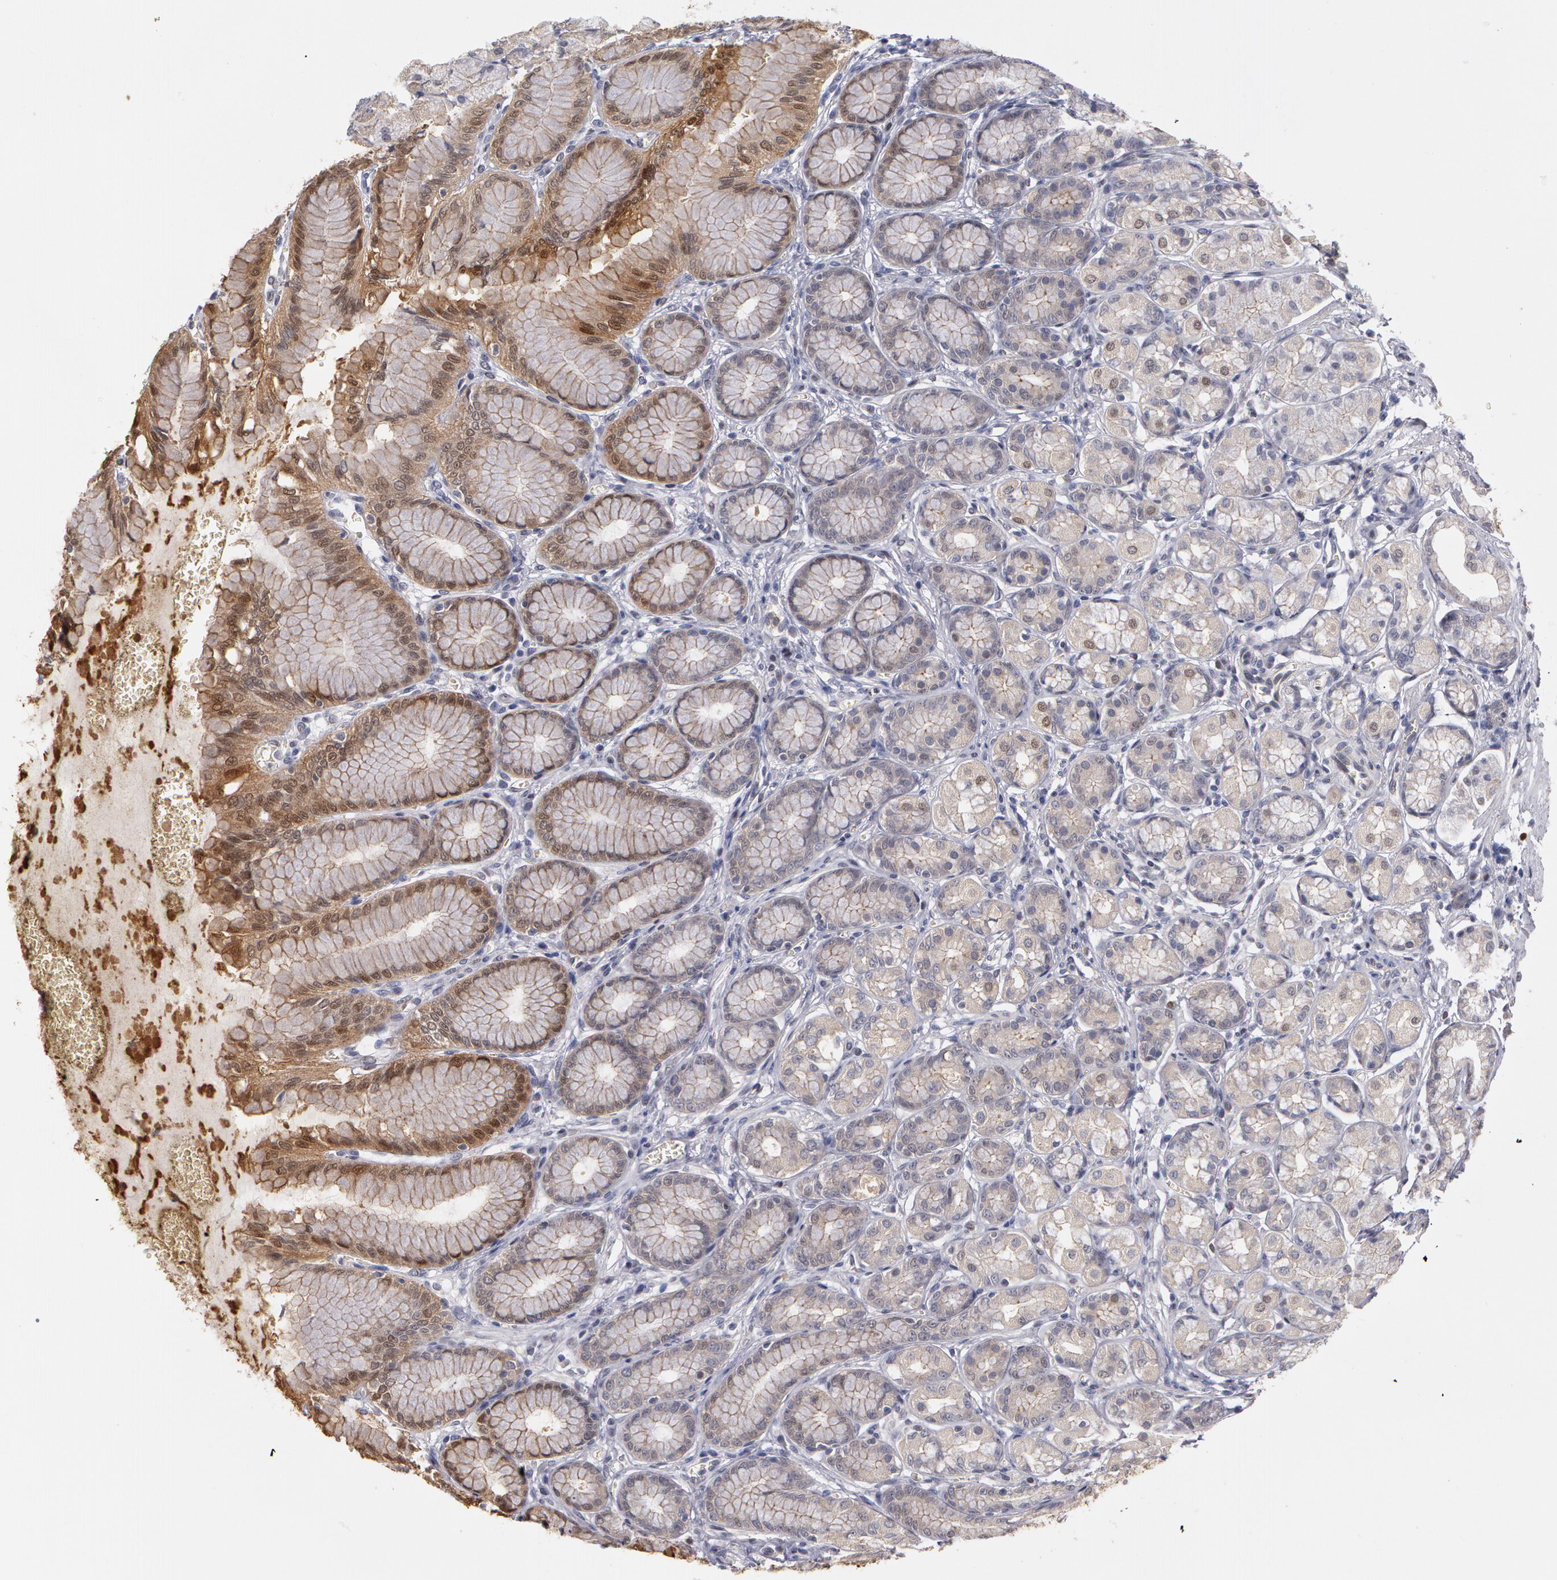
{"staining": {"intensity": "moderate", "quantity": "<25%", "location": "cytoplasmic/membranous,nuclear"}, "tissue": "stomach", "cell_type": "Glandular cells", "image_type": "normal", "snomed": [{"axis": "morphology", "description": "Normal tissue, NOS"}, {"axis": "topography", "description": "Stomach"}, {"axis": "topography", "description": "Stomach, lower"}], "caption": "About <25% of glandular cells in normal human stomach reveal moderate cytoplasmic/membranous,nuclear protein positivity as visualized by brown immunohistochemical staining.", "gene": "PRICKLE1", "patient": {"sex": "male", "age": 76}}